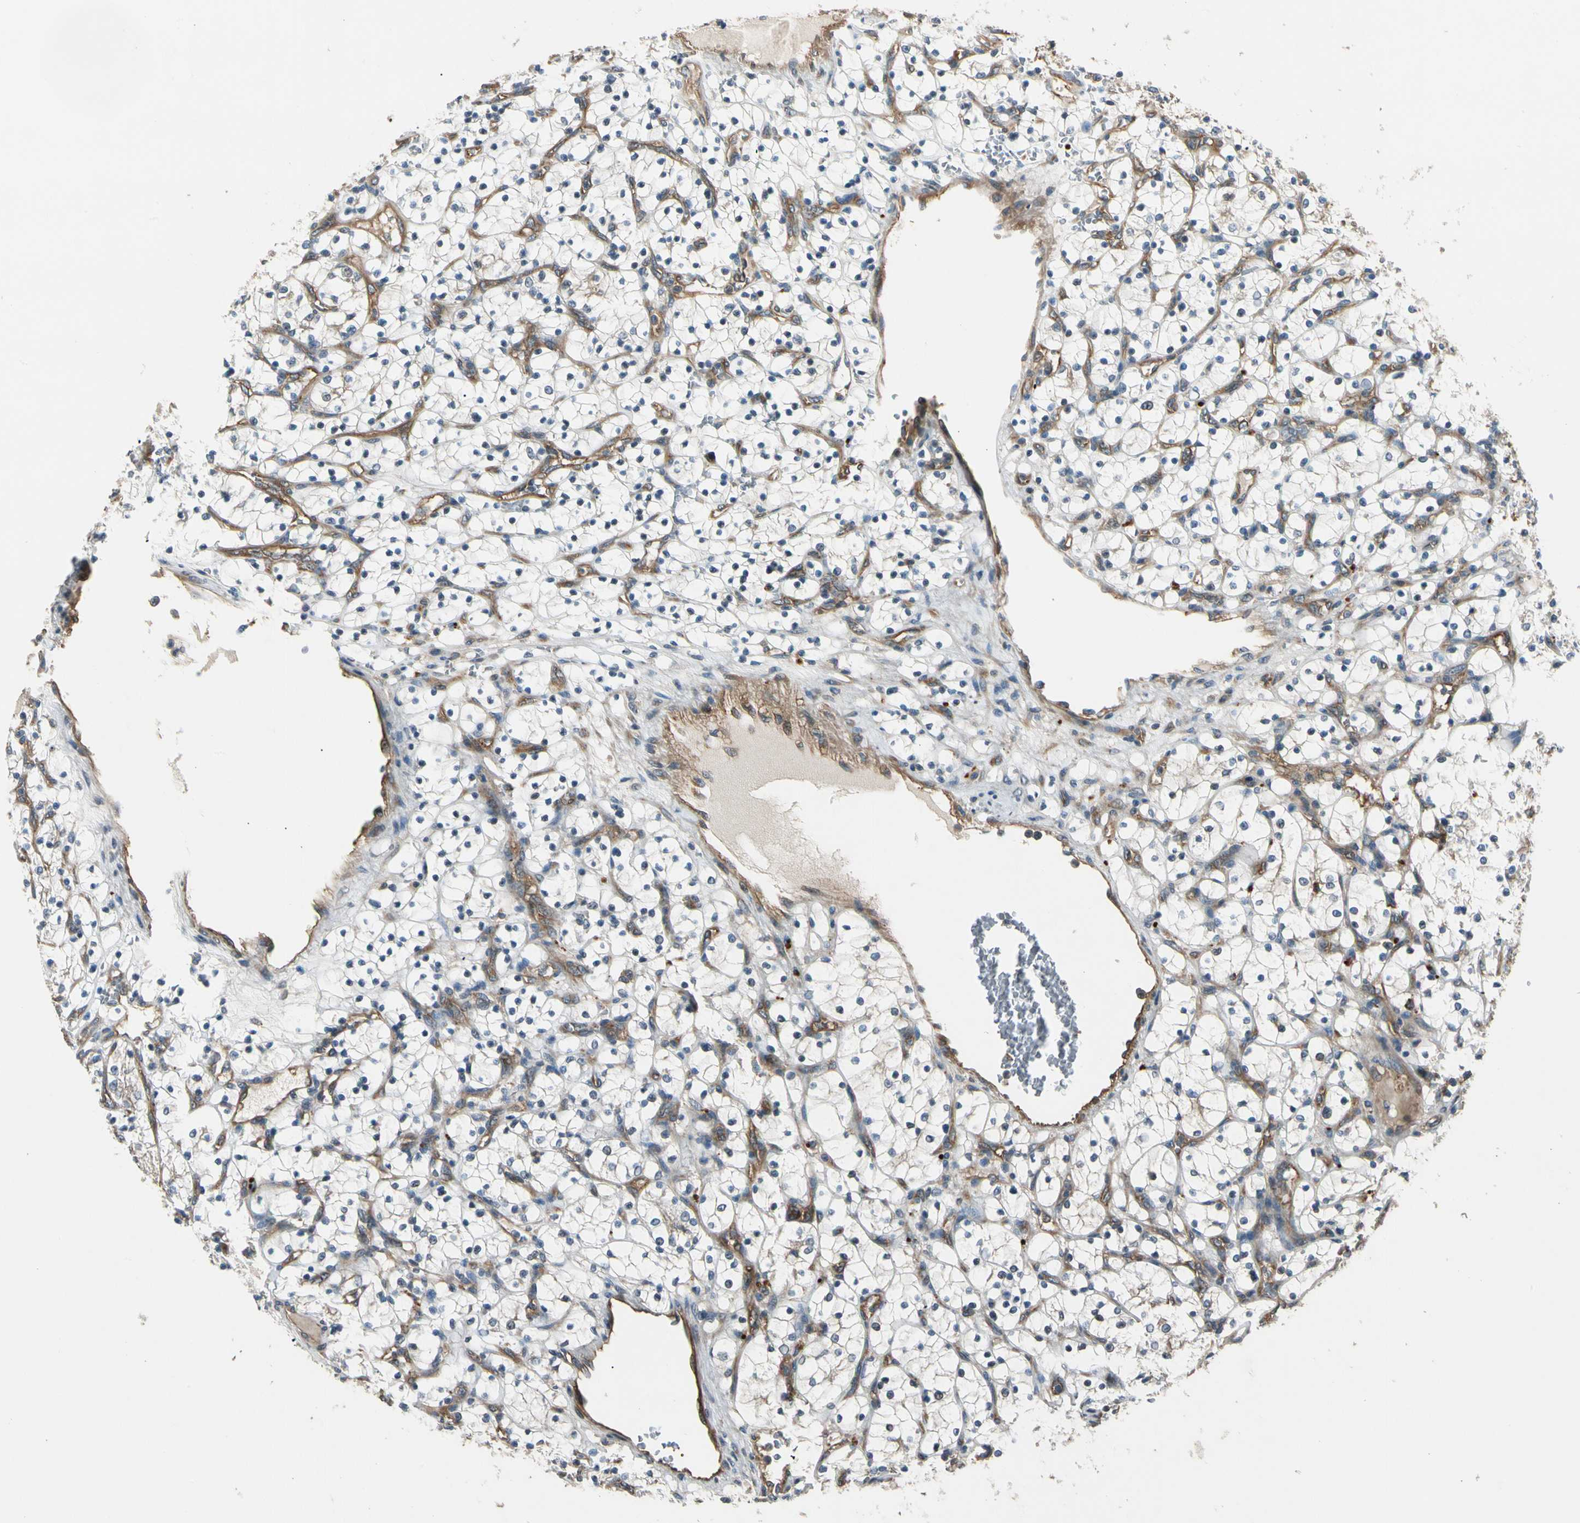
{"staining": {"intensity": "negative", "quantity": "none", "location": "none"}, "tissue": "renal cancer", "cell_type": "Tumor cells", "image_type": "cancer", "snomed": [{"axis": "morphology", "description": "Adenocarcinoma, NOS"}, {"axis": "topography", "description": "Kidney"}], "caption": "Image shows no significant protein staining in tumor cells of renal adenocarcinoma.", "gene": "ROCK2", "patient": {"sex": "female", "age": 69}}